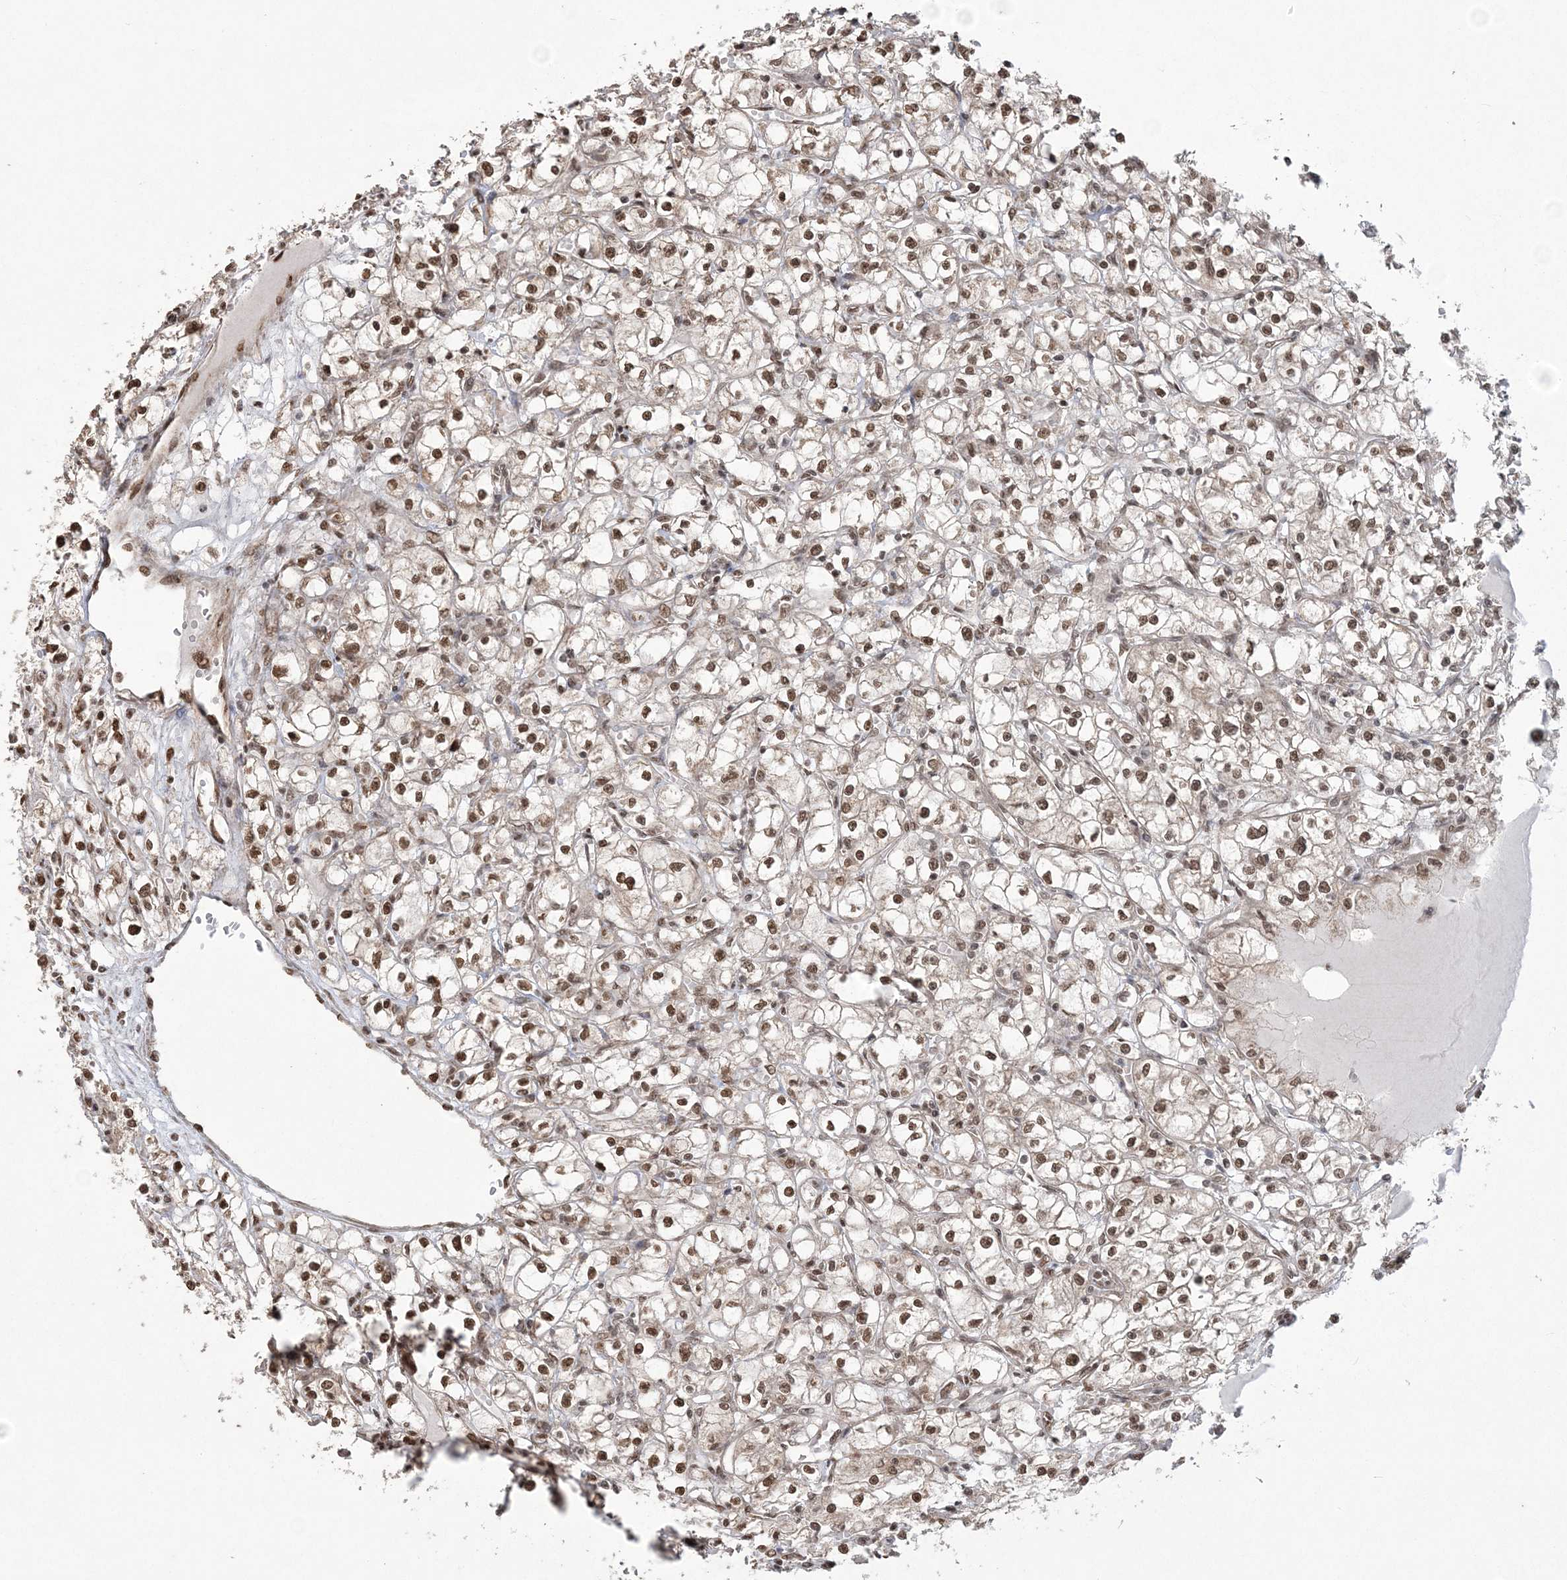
{"staining": {"intensity": "moderate", "quantity": ">75%", "location": "nuclear"}, "tissue": "renal cancer", "cell_type": "Tumor cells", "image_type": "cancer", "snomed": [{"axis": "morphology", "description": "Adenocarcinoma, NOS"}, {"axis": "topography", "description": "Kidney"}], "caption": "Immunohistochemical staining of renal cancer exhibits medium levels of moderate nuclear protein staining in about >75% of tumor cells. The protein of interest is shown in brown color, while the nuclei are stained blue.", "gene": "ZNF839", "patient": {"sex": "male", "age": 56}}